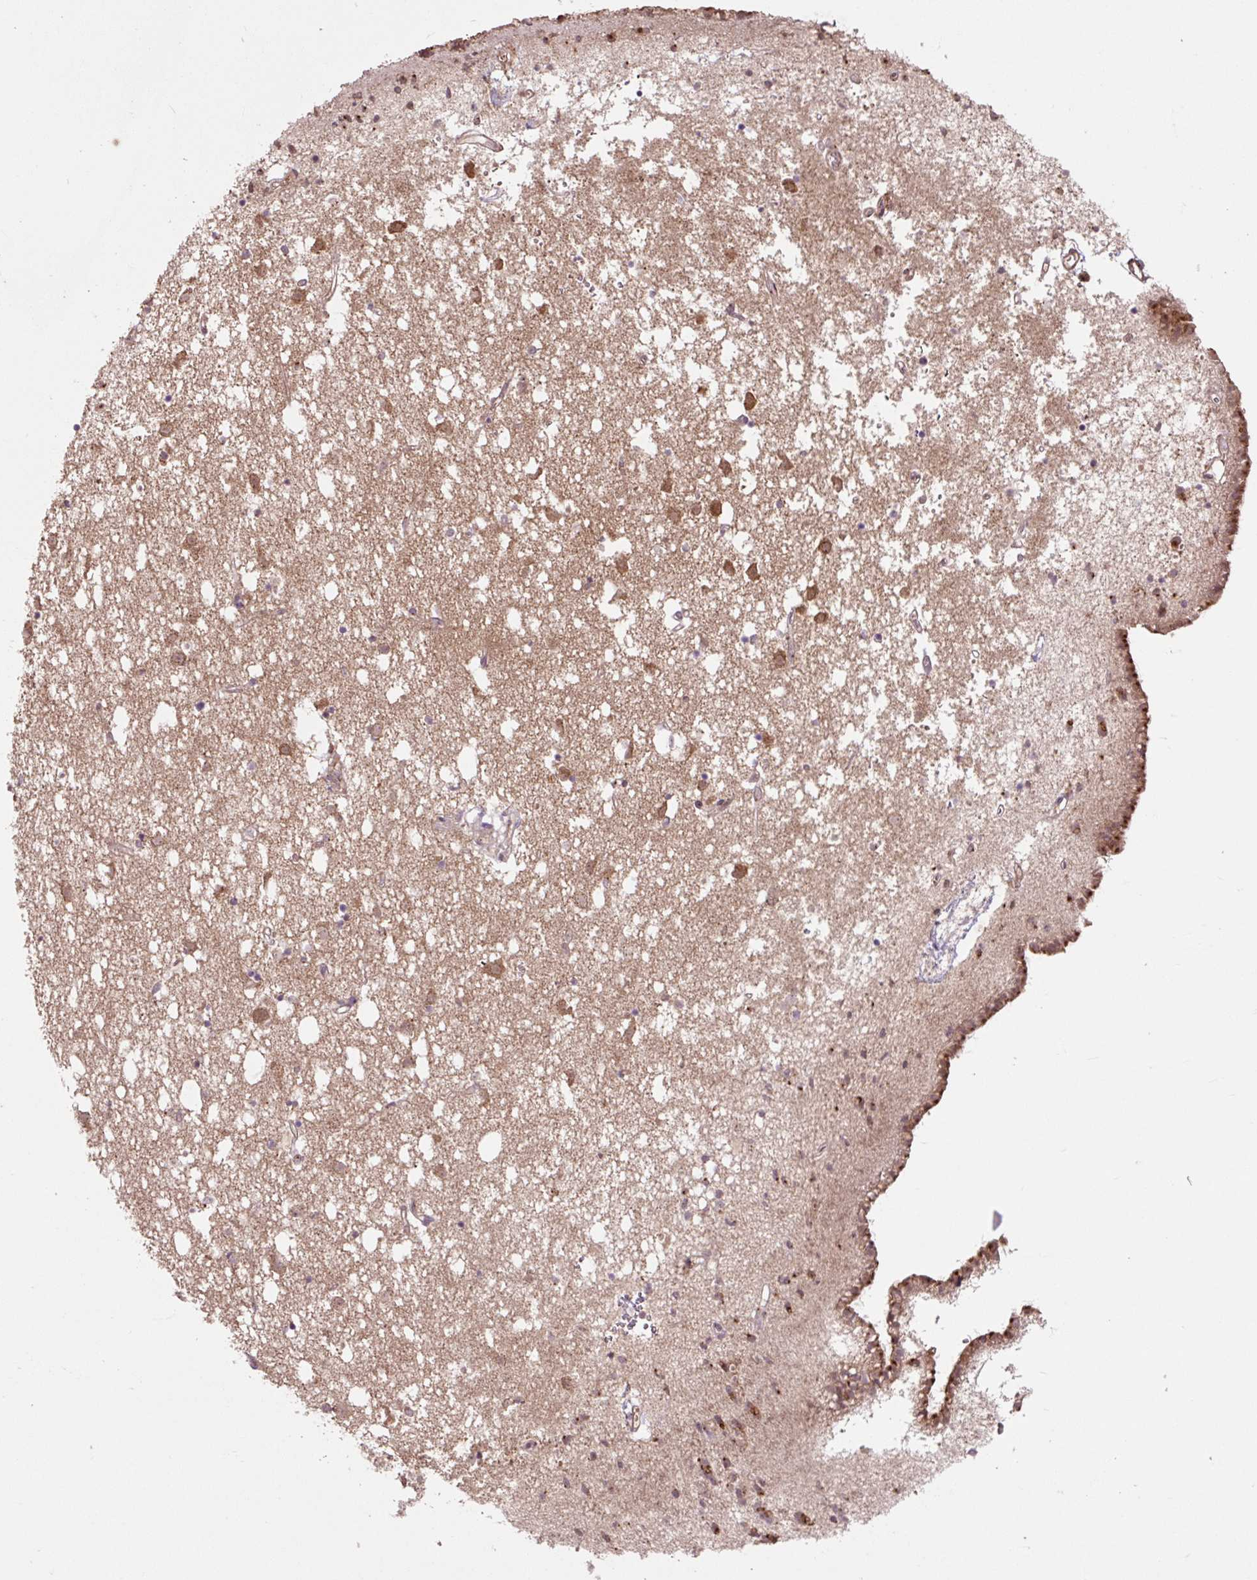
{"staining": {"intensity": "moderate", "quantity": "25%-75%", "location": "cytoplasmic/membranous"}, "tissue": "caudate", "cell_type": "Glial cells", "image_type": "normal", "snomed": [{"axis": "morphology", "description": "Normal tissue, NOS"}, {"axis": "topography", "description": "Lateral ventricle wall"}], "caption": "Protein expression analysis of normal human caudate reveals moderate cytoplasmic/membranous expression in about 25%-75% of glial cells. The protein of interest is stained brown, and the nuclei are stained in blue (DAB IHC with brightfield microscopy, high magnification).", "gene": "MMS19", "patient": {"sex": "male", "age": 58}}